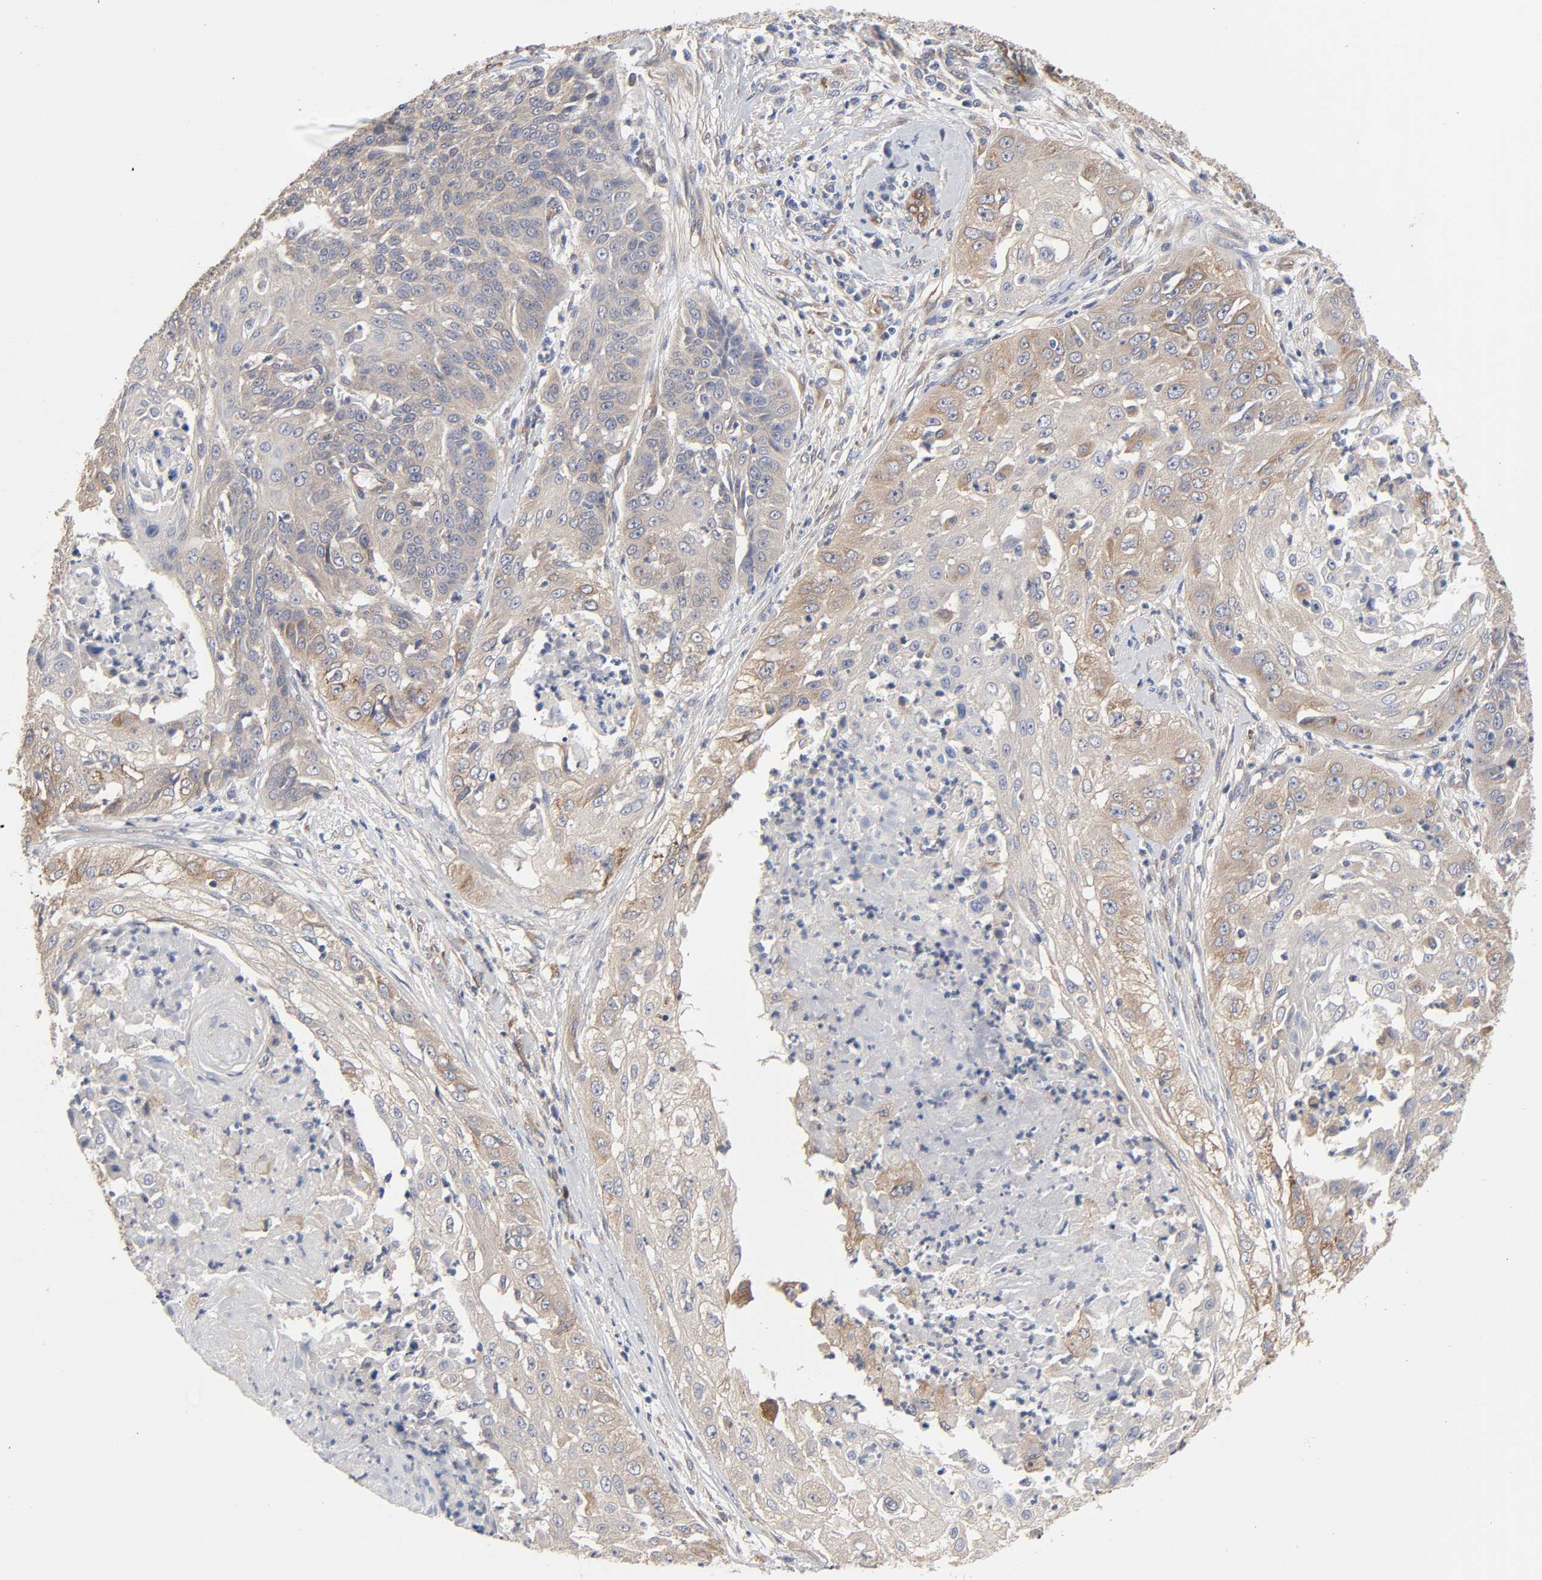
{"staining": {"intensity": "weak", "quantity": "<25%", "location": "cytoplasmic/membranous"}, "tissue": "cervical cancer", "cell_type": "Tumor cells", "image_type": "cancer", "snomed": [{"axis": "morphology", "description": "Squamous cell carcinoma, NOS"}, {"axis": "topography", "description": "Cervix"}], "caption": "An immunohistochemistry micrograph of cervical cancer is shown. There is no staining in tumor cells of cervical cancer.", "gene": "RAB13", "patient": {"sex": "female", "age": 64}}